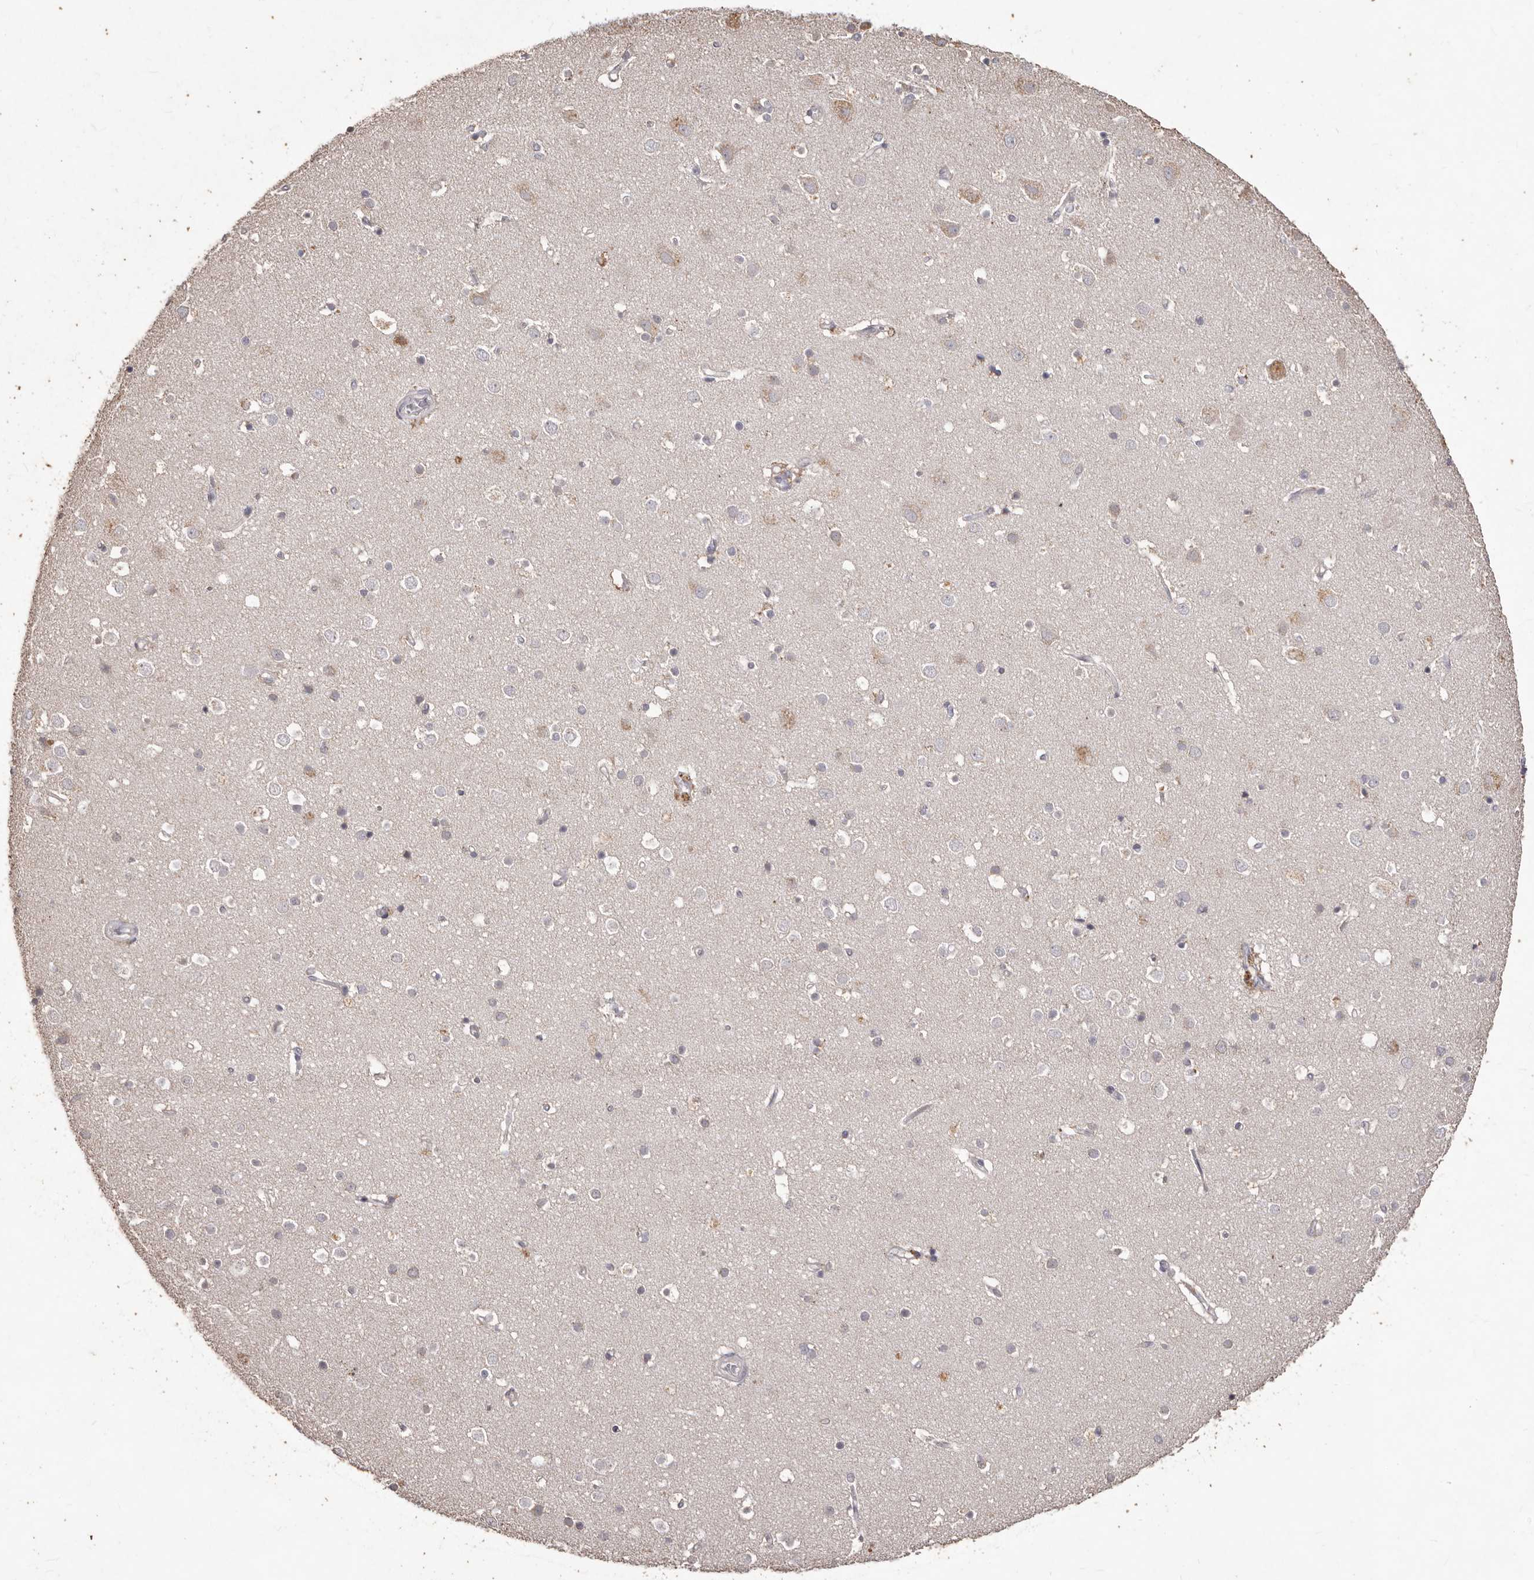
{"staining": {"intensity": "negative", "quantity": "none", "location": "none"}, "tissue": "cerebral cortex", "cell_type": "Endothelial cells", "image_type": "normal", "snomed": [{"axis": "morphology", "description": "Normal tissue, NOS"}, {"axis": "topography", "description": "Cerebral cortex"}], "caption": "An immunohistochemistry (IHC) image of unremarkable cerebral cortex is shown. There is no staining in endothelial cells of cerebral cortex. (Brightfield microscopy of DAB (3,3'-diaminobenzidine) immunohistochemistry (IHC) at high magnification).", "gene": "PRSS27", "patient": {"sex": "male", "age": 54}}